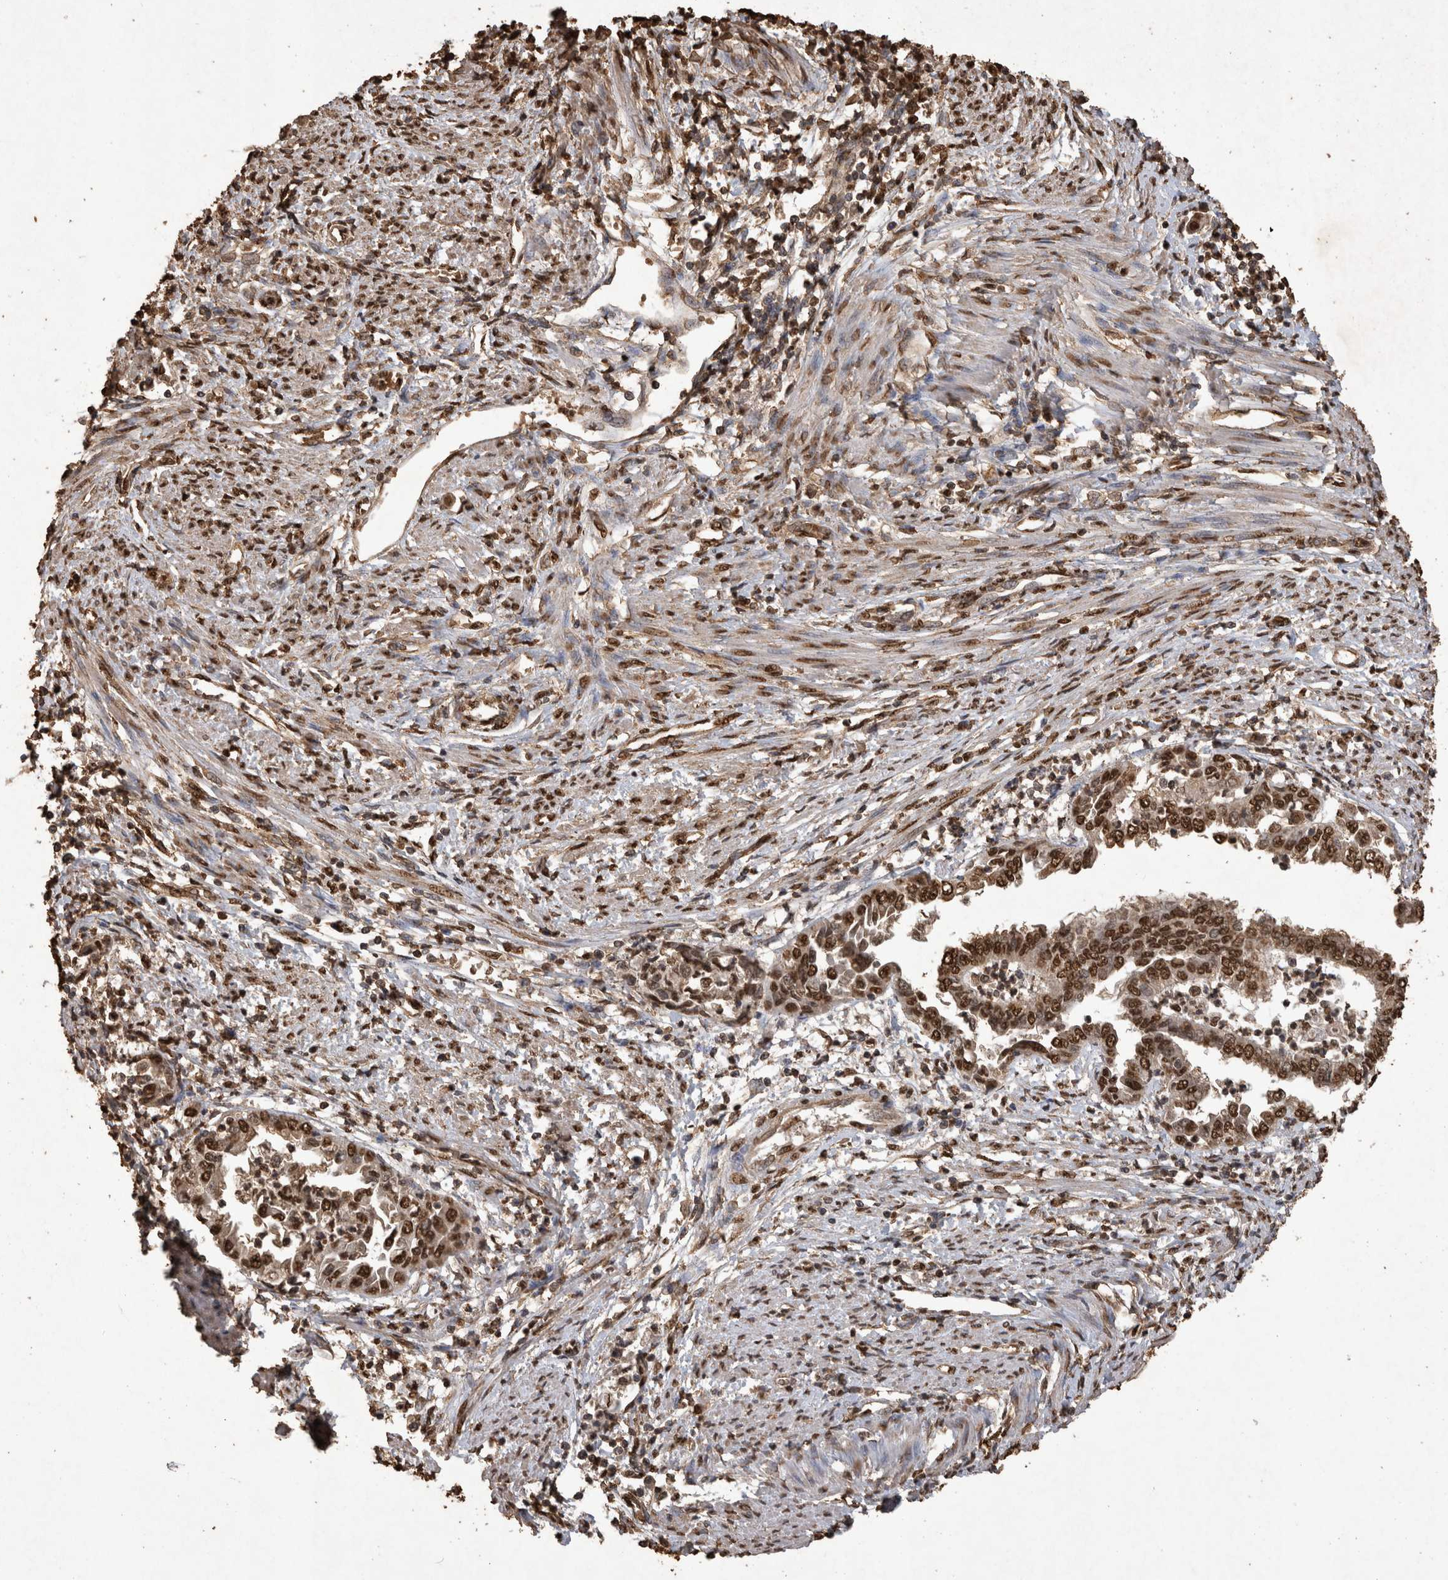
{"staining": {"intensity": "strong", "quantity": ">75%", "location": "nuclear"}, "tissue": "endometrial cancer", "cell_type": "Tumor cells", "image_type": "cancer", "snomed": [{"axis": "morphology", "description": "Adenocarcinoma, NOS"}, {"axis": "topography", "description": "Endometrium"}], "caption": "Immunohistochemical staining of endometrial cancer (adenocarcinoma) shows strong nuclear protein positivity in about >75% of tumor cells.", "gene": "OAS2", "patient": {"sex": "female", "age": 85}}